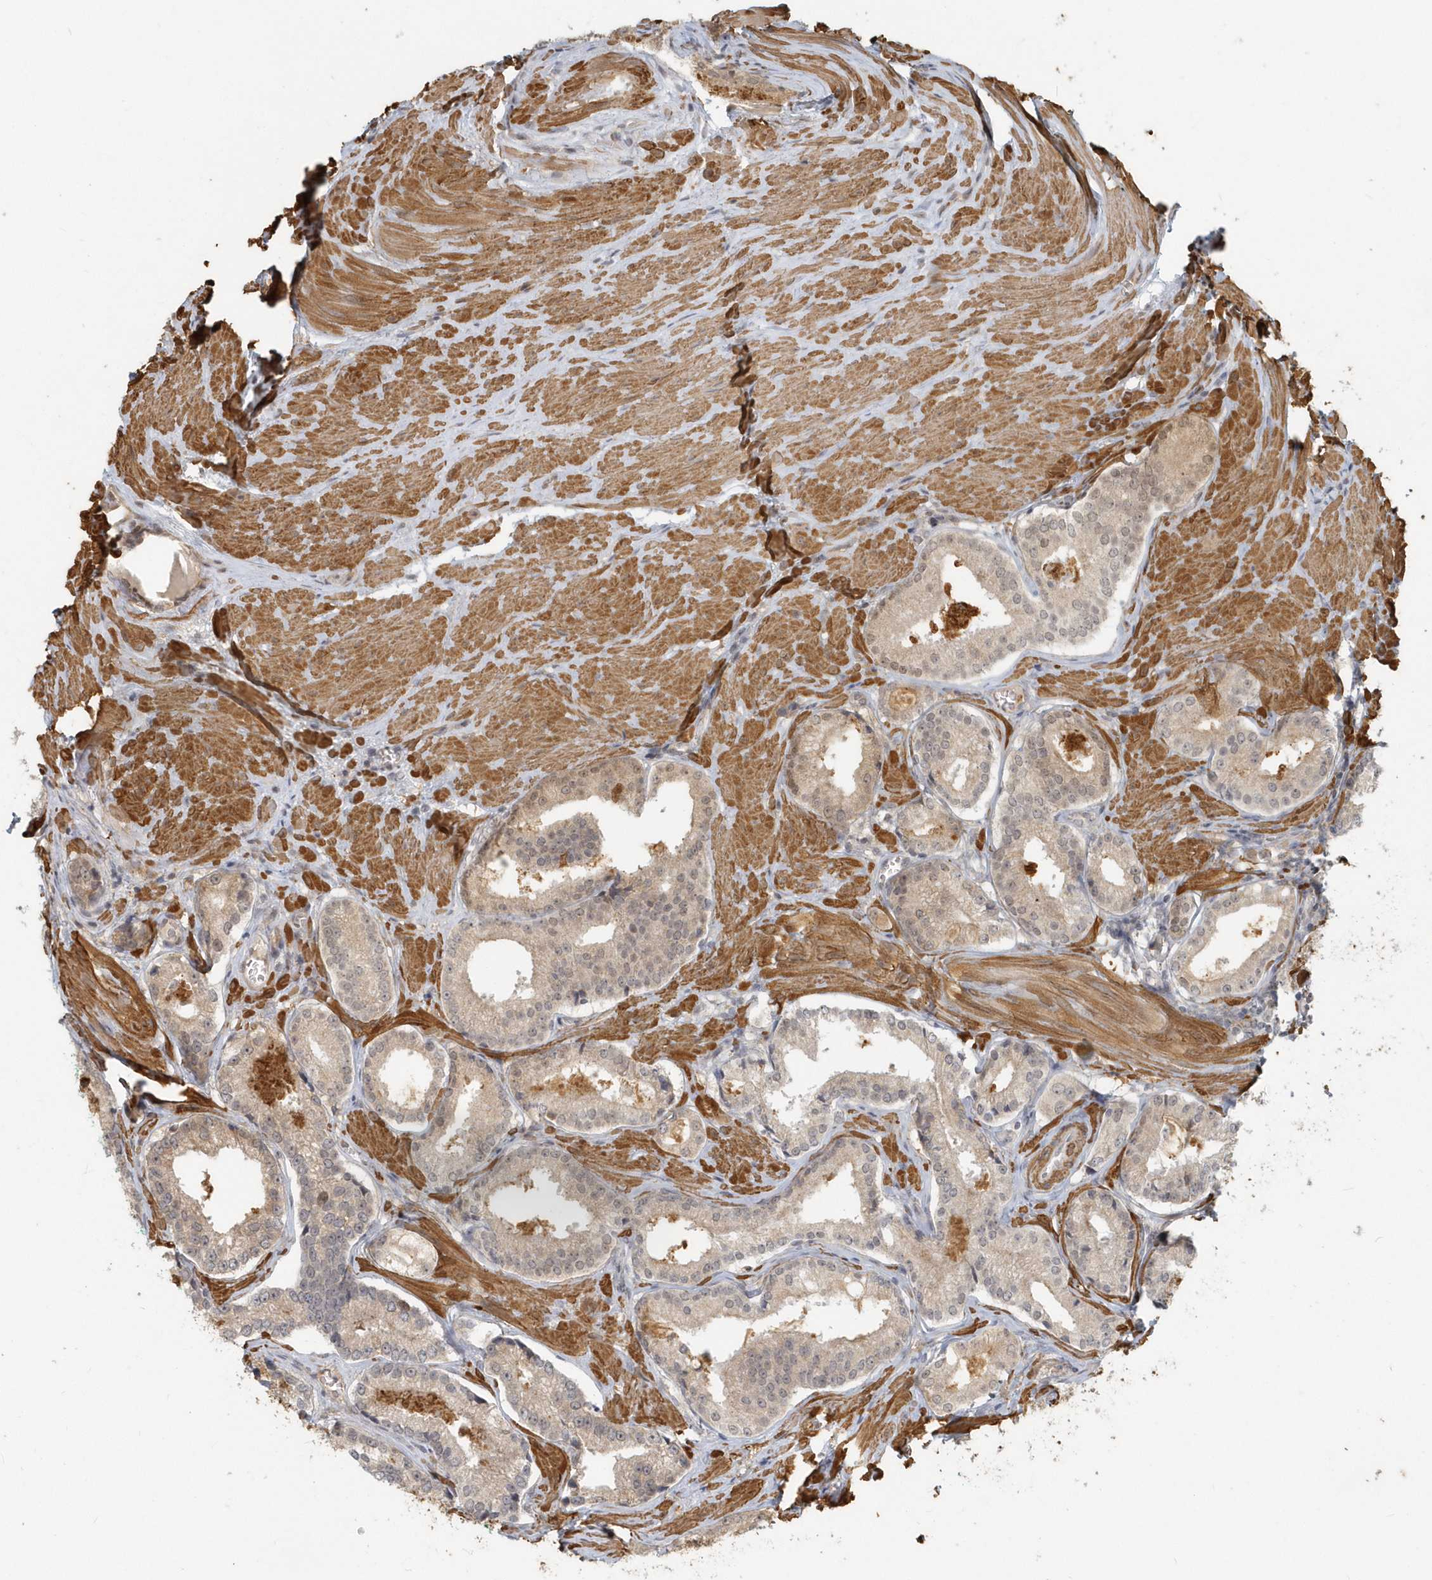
{"staining": {"intensity": "weak", "quantity": ">75%", "location": "cytoplasmic/membranous,nuclear"}, "tissue": "prostate cancer", "cell_type": "Tumor cells", "image_type": "cancer", "snomed": [{"axis": "morphology", "description": "Adenocarcinoma, Low grade"}, {"axis": "topography", "description": "Prostate"}], "caption": "Prostate cancer stained for a protein (brown) demonstrates weak cytoplasmic/membranous and nuclear positive expression in approximately >75% of tumor cells.", "gene": "NAPB", "patient": {"sex": "male", "age": 54}}